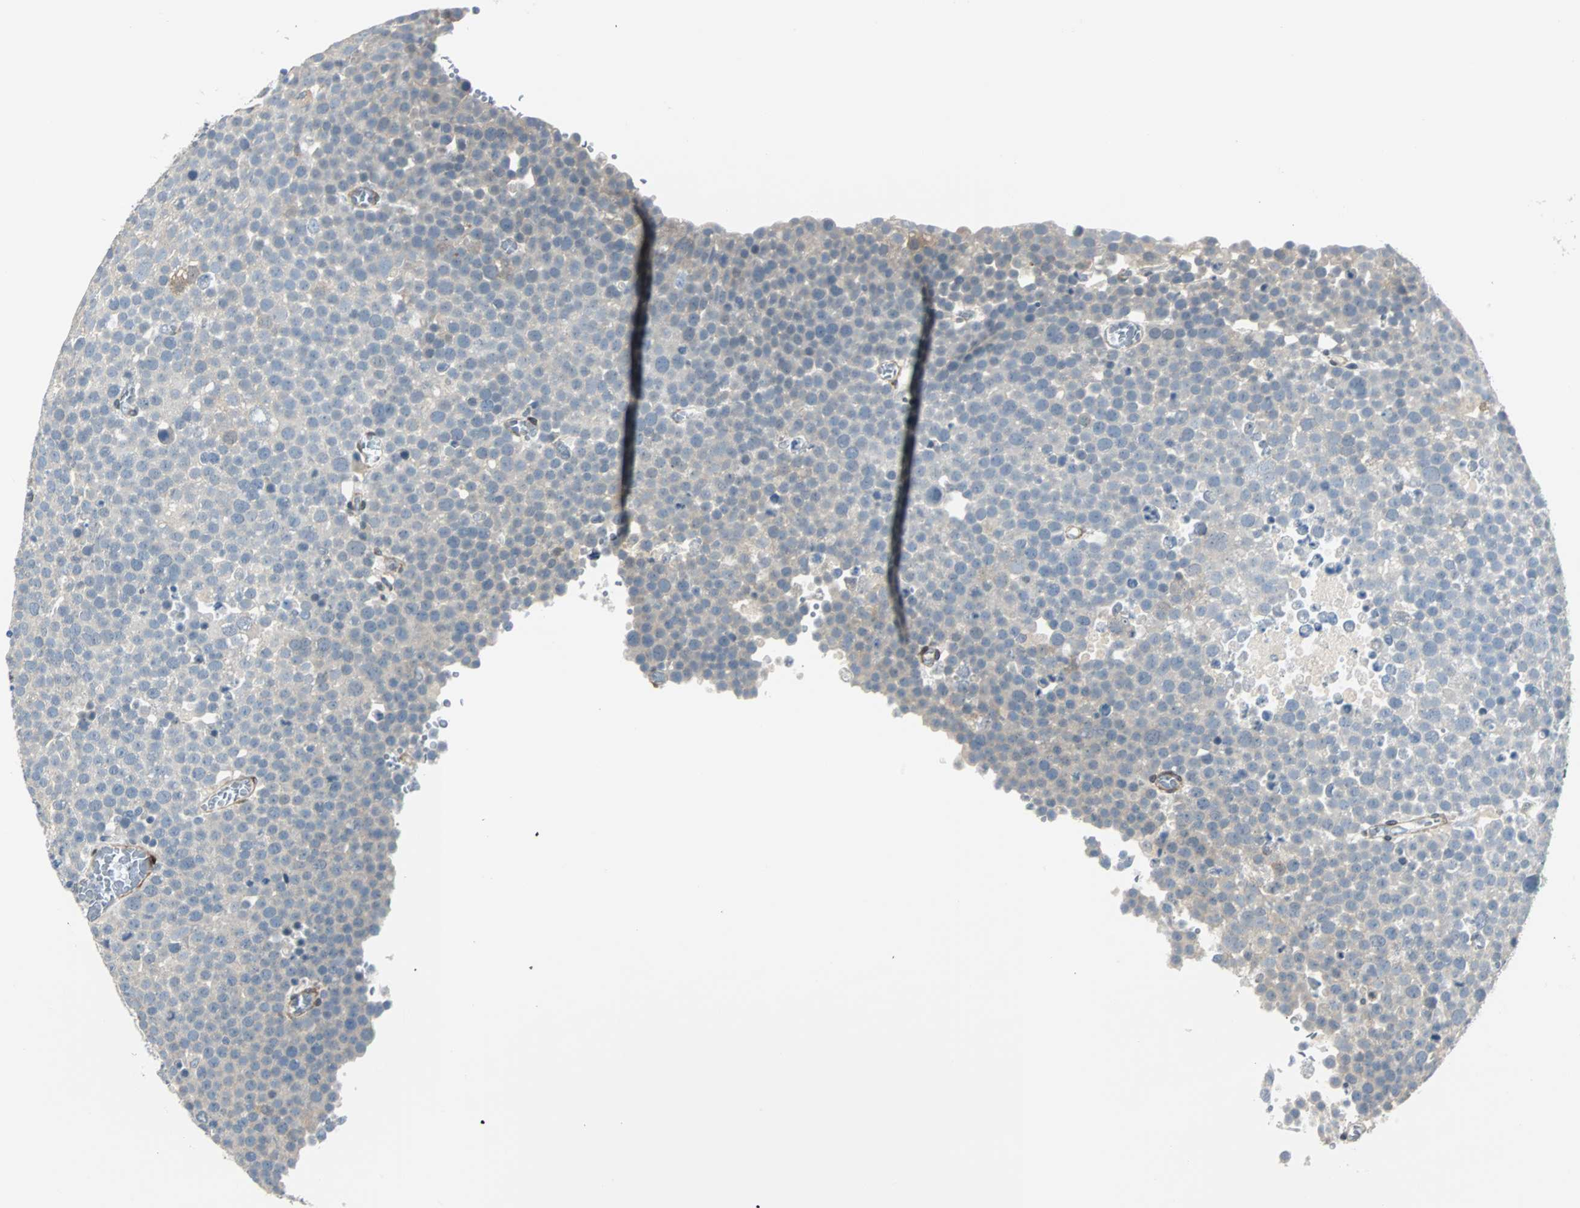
{"staining": {"intensity": "weak", "quantity": "<25%", "location": "cytoplasmic/membranous"}, "tissue": "testis cancer", "cell_type": "Tumor cells", "image_type": "cancer", "snomed": [{"axis": "morphology", "description": "Seminoma, NOS"}, {"axis": "topography", "description": "Testis"}], "caption": "An image of testis seminoma stained for a protein shows no brown staining in tumor cells.", "gene": "FHL2", "patient": {"sex": "male", "age": 71}}